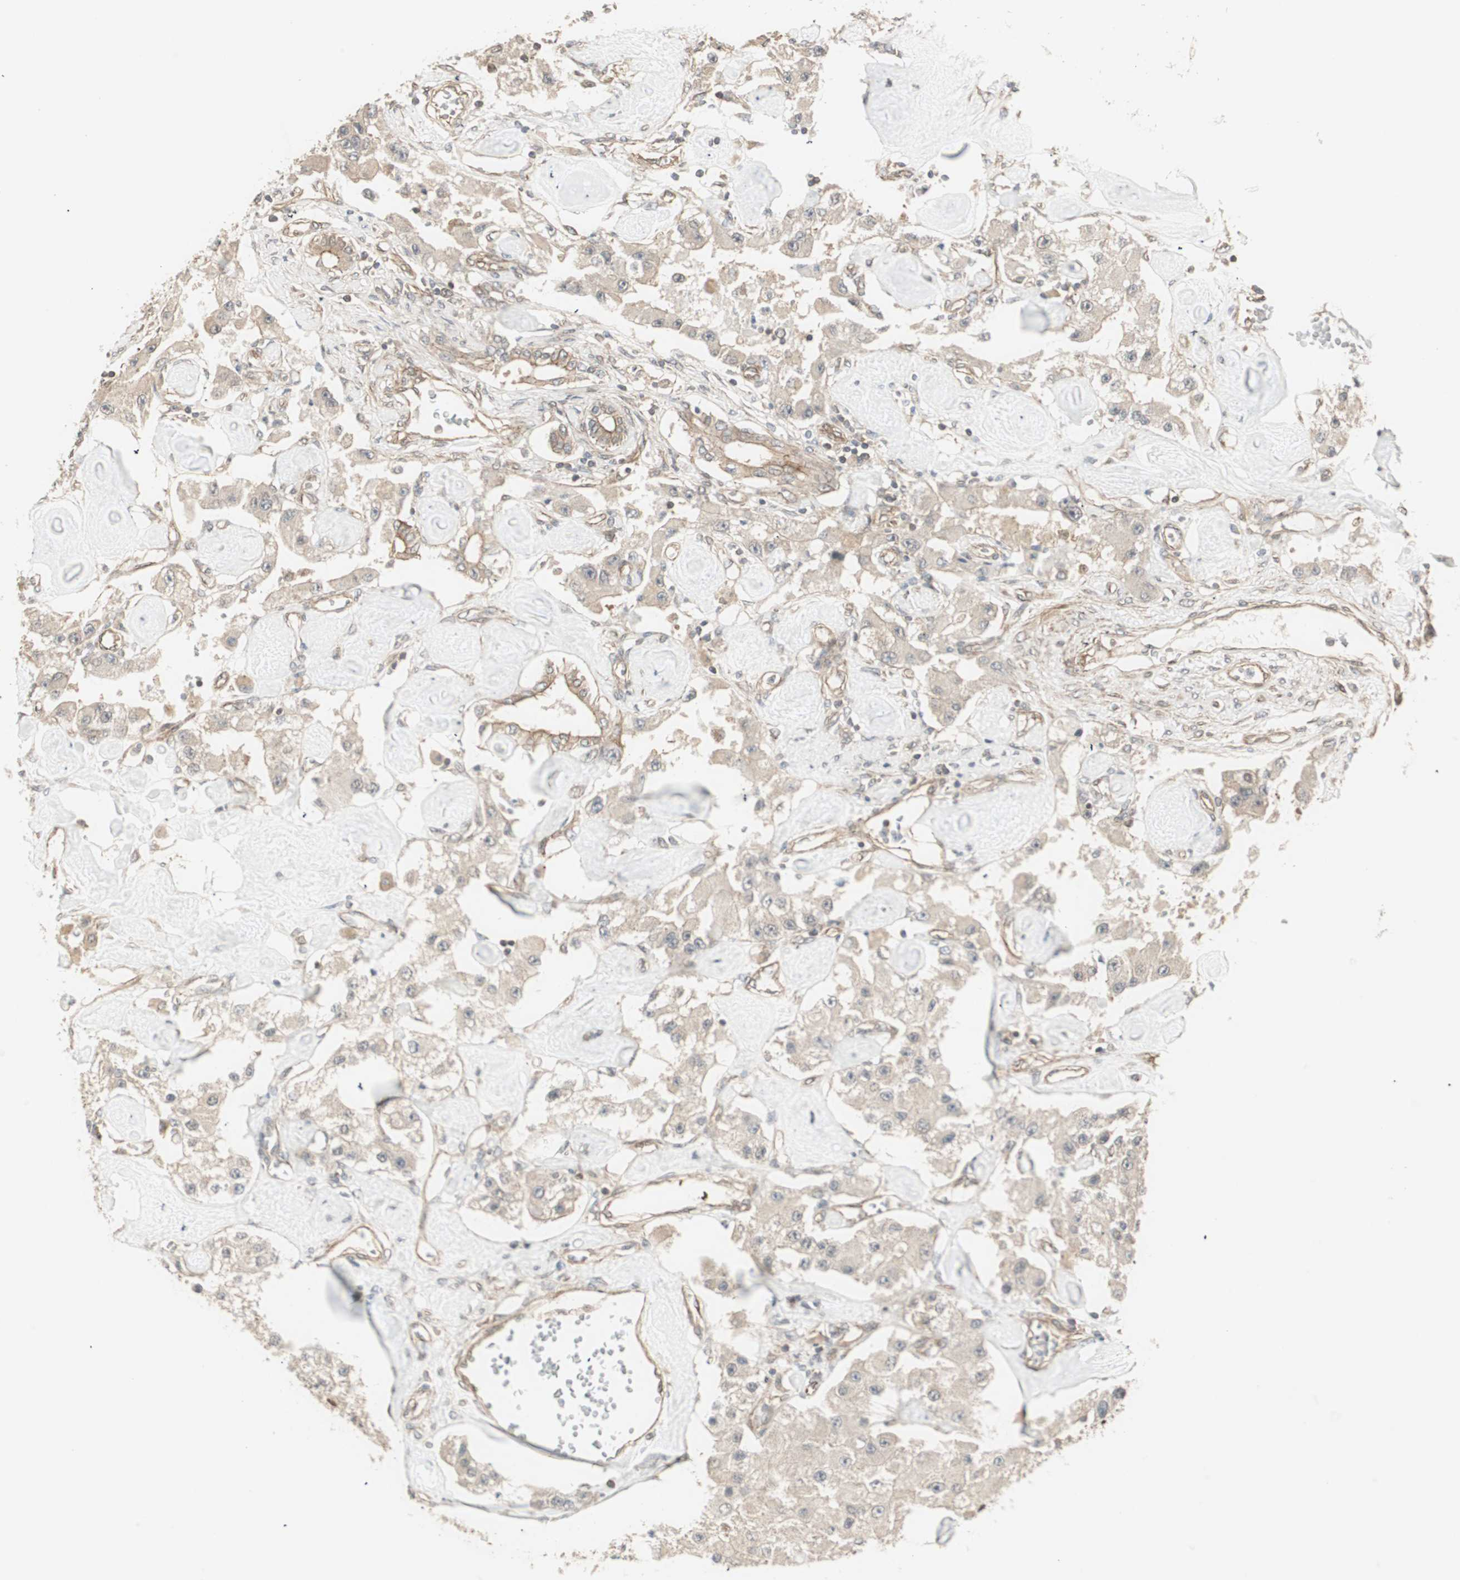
{"staining": {"intensity": "weak", "quantity": ">75%", "location": "cytoplasmic/membranous"}, "tissue": "carcinoid", "cell_type": "Tumor cells", "image_type": "cancer", "snomed": [{"axis": "morphology", "description": "Carcinoid, malignant, NOS"}, {"axis": "topography", "description": "Pancreas"}], "caption": "This photomicrograph reveals immunohistochemistry staining of human carcinoid, with low weak cytoplasmic/membranous expression in about >75% of tumor cells.", "gene": "PFDN1", "patient": {"sex": "male", "age": 41}}